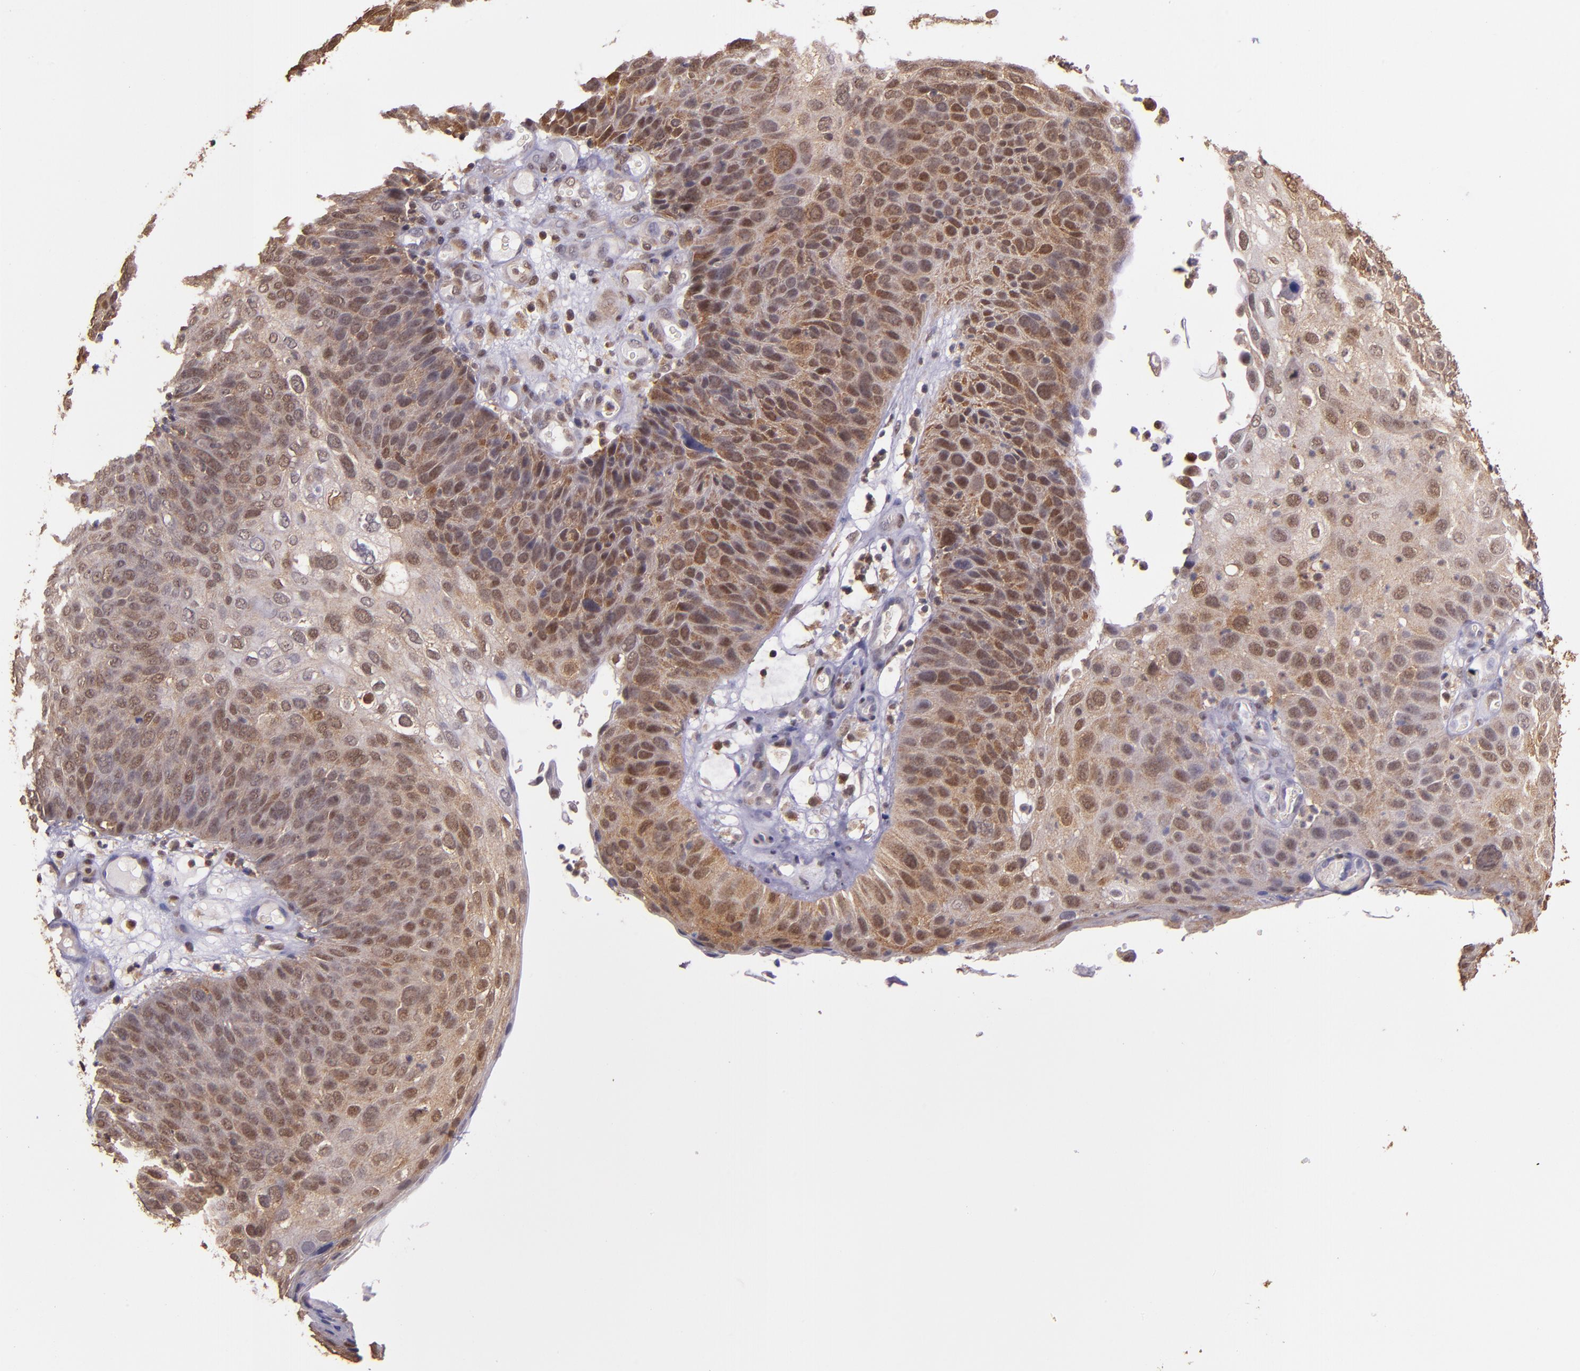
{"staining": {"intensity": "moderate", "quantity": ">75%", "location": "cytoplasmic/membranous,nuclear"}, "tissue": "skin cancer", "cell_type": "Tumor cells", "image_type": "cancer", "snomed": [{"axis": "morphology", "description": "Squamous cell carcinoma, NOS"}, {"axis": "topography", "description": "Skin"}], "caption": "There is medium levels of moderate cytoplasmic/membranous and nuclear expression in tumor cells of skin cancer, as demonstrated by immunohistochemical staining (brown color).", "gene": "STAT6", "patient": {"sex": "male", "age": 87}}